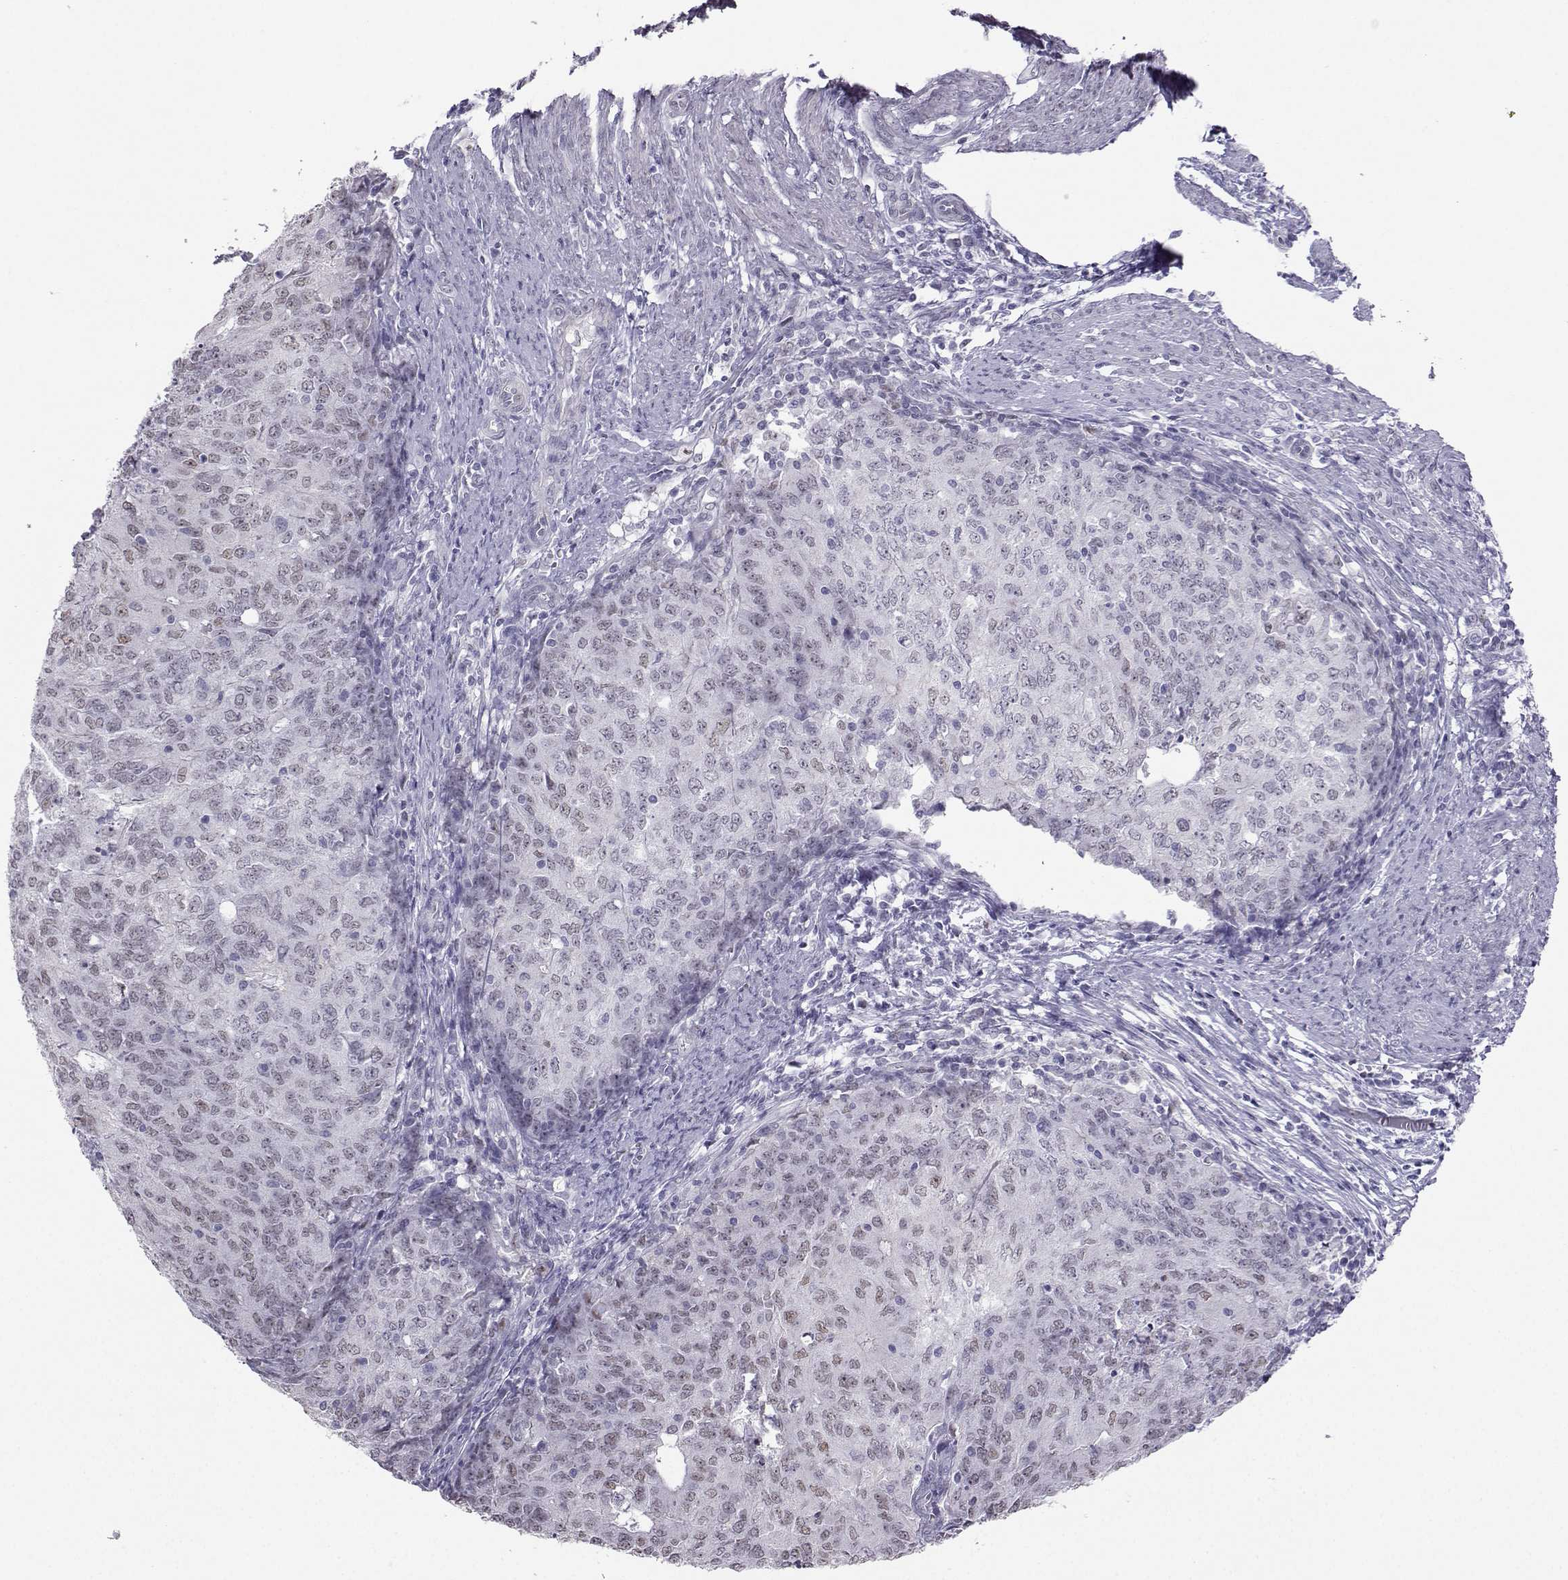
{"staining": {"intensity": "weak", "quantity": "<25%", "location": "nuclear"}, "tissue": "endometrial cancer", "cell_type": "Tumor cells", "image_type": "cancer", "snomed": [{"axis": "morphology", "description": "Adenocarcinoma, NOS"}, {"axis": "topography", "description": "Endometrium"}], "caption": "Tumor cells are negative for protein expression in human endometrial cancer. The staining was performed using DAB to visualize the protein expression in brown, while the nuclei were stained in blue with hematoxylin (Magnification: 20x).", "gene": "TEDC2", "patient": {"sex": "female", "age": 82}}